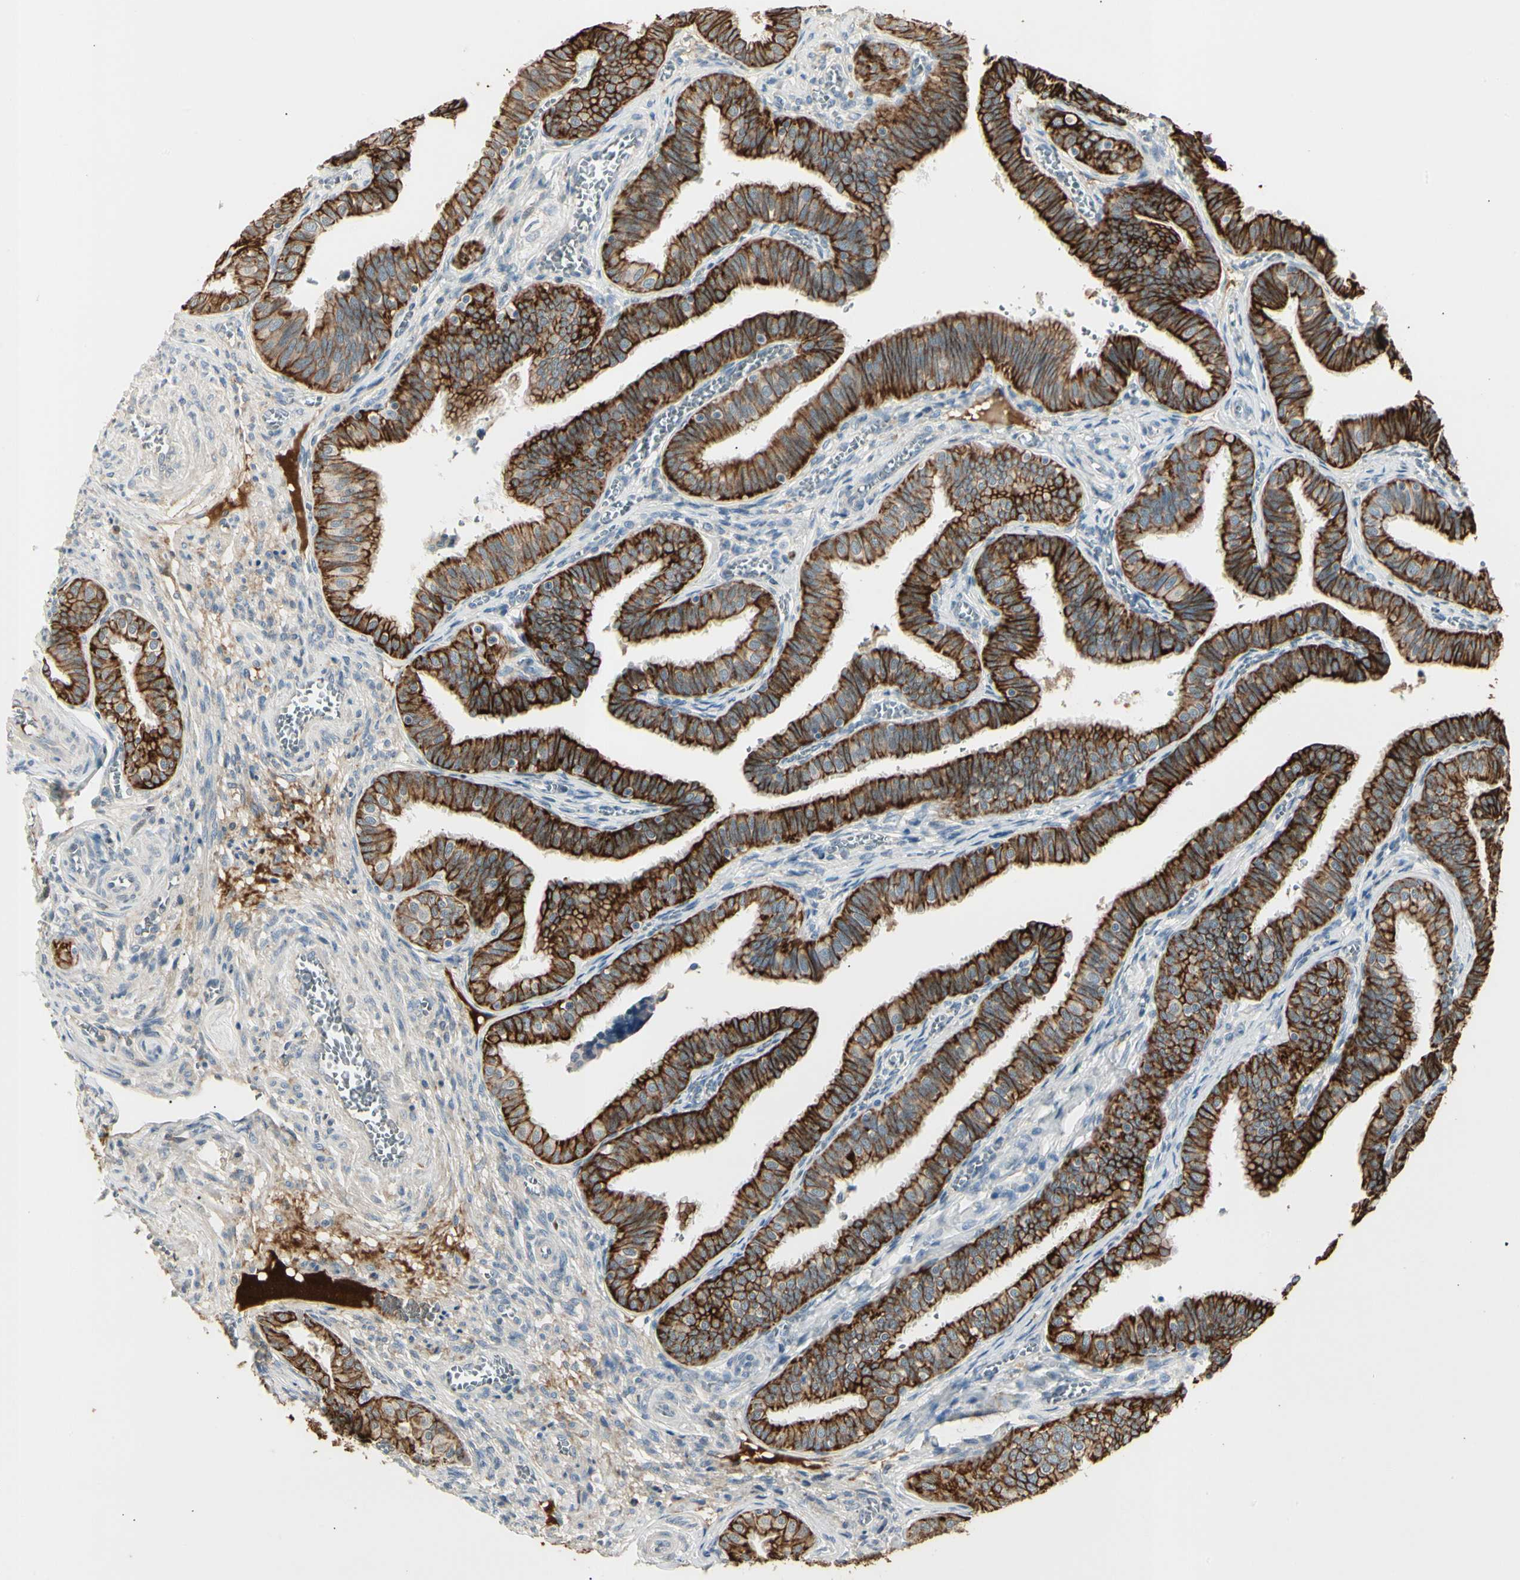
{"staining": {"intensity": "strong", "quantity": ">75%", "location": "cytoplasmic/membranous"}, "tissue": "fallopian tube", "cell_type": "Glandular cells", "image_type": "normal", "snomed": [{"axis": "morphology", "description": "Normal tissue, NOS"}, {"axis": "topography", "description": "Fallopian tube"}], "caption": "DAB immunohistochemical staining of benign fallopian tube displays strong cytoplasmic/membranous protein staining in about >75% of glandular cells.", "gene": "SKIL", "patient": {"sex": "female", "age": 46}}